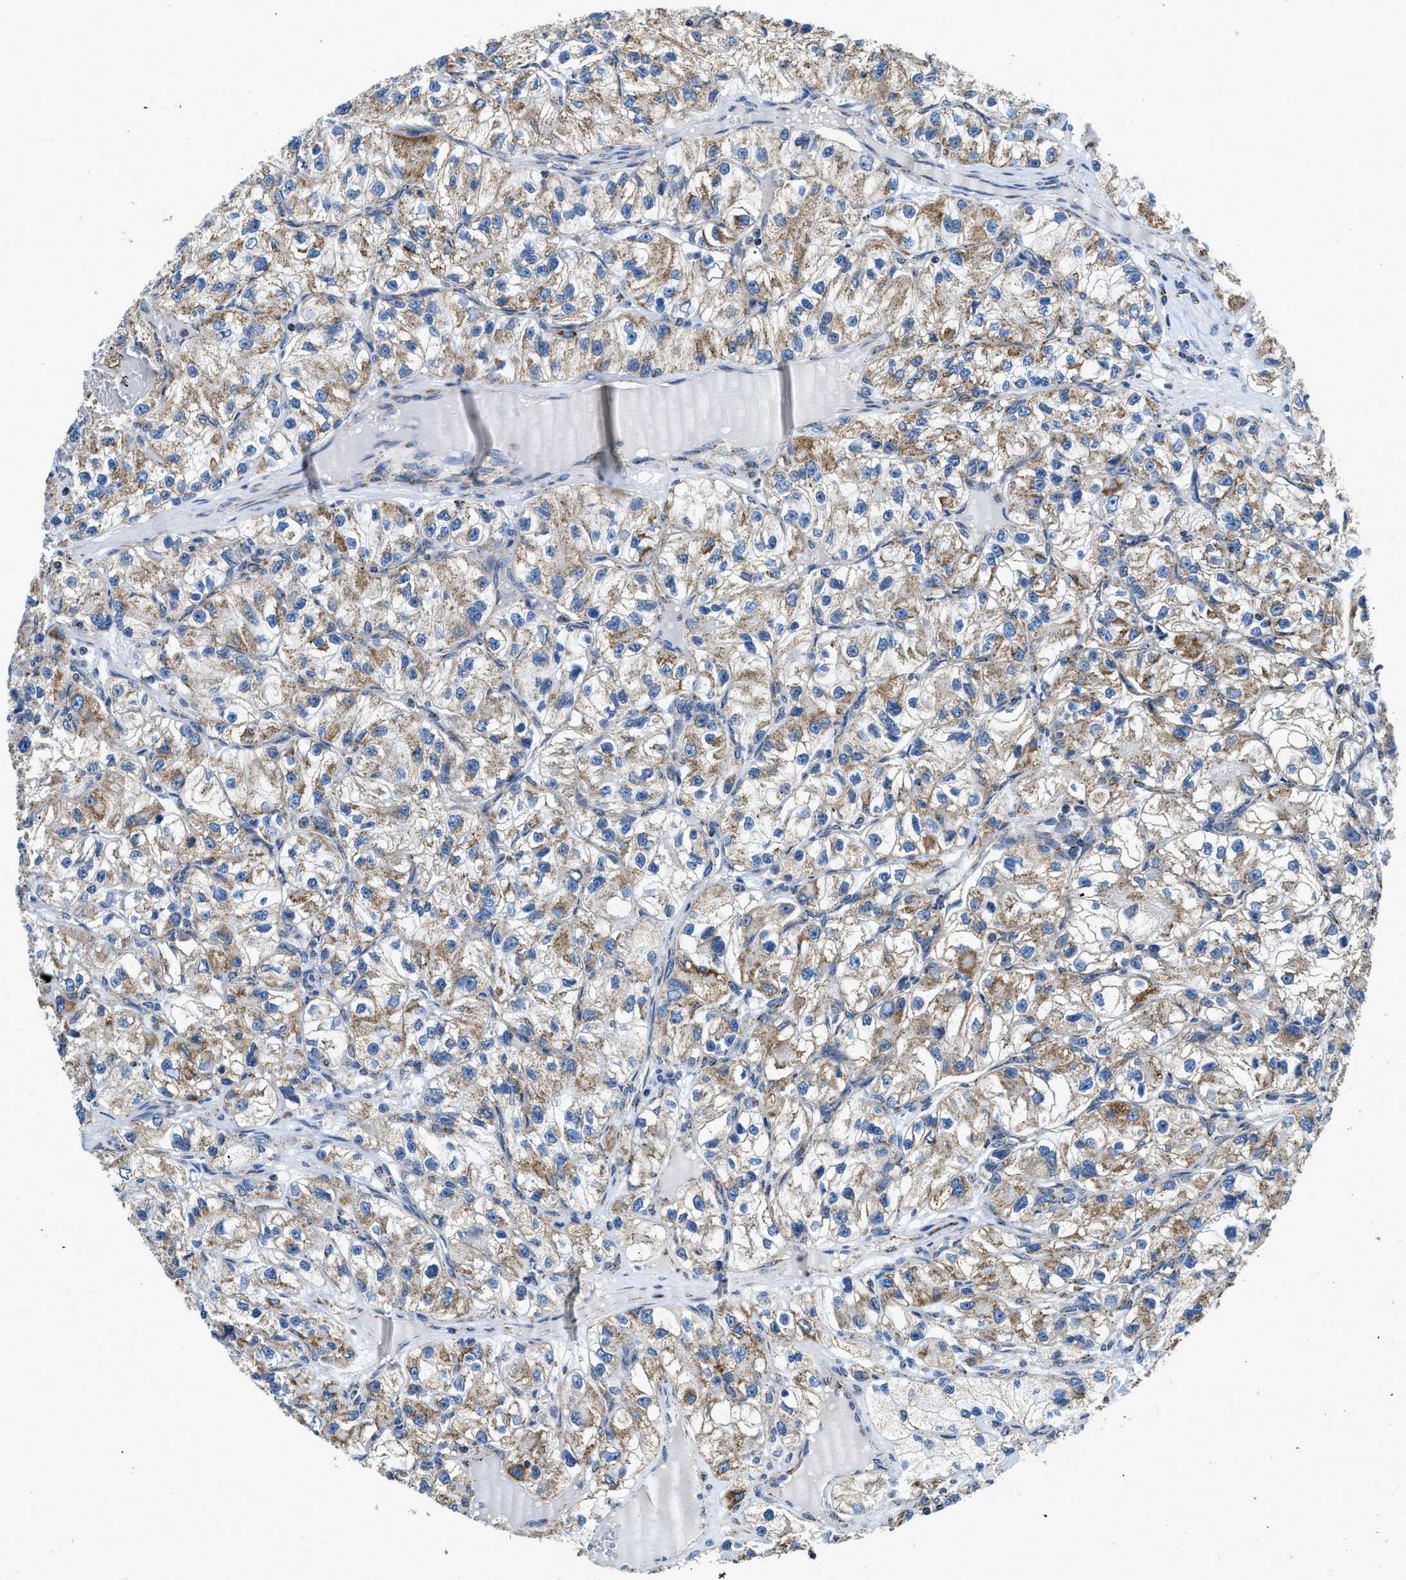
{"staining": {"intensity": "moderate", "quantity": ">75%", "location": "cytoplasmic/membranous"}, "tissue": "renal cancer", "cell_type": "Tumor cells", "image_type": "cancer", "snomed": [{"axis": "morphology", "description": "Adenocarcinoma, NOS"}, {"axis": "topography", "description": "Kidney"}], "caption": "Immunohistochemistry staining of renal cancer (adenocarcinoma), which exhibits medium levels of moderate cytoplasmic/membranous staining in approximately >75% of tumor cells indicating moderate cytoplasmic/membranous protein staining. The staining was performed using DAB (3,3'-diaminobenzidine) (brown) for protein detection and nuclei were counterstained in hematoxylin (blue).", "gene": "STK33", "patient": {"sex": "female", "age": 57}}